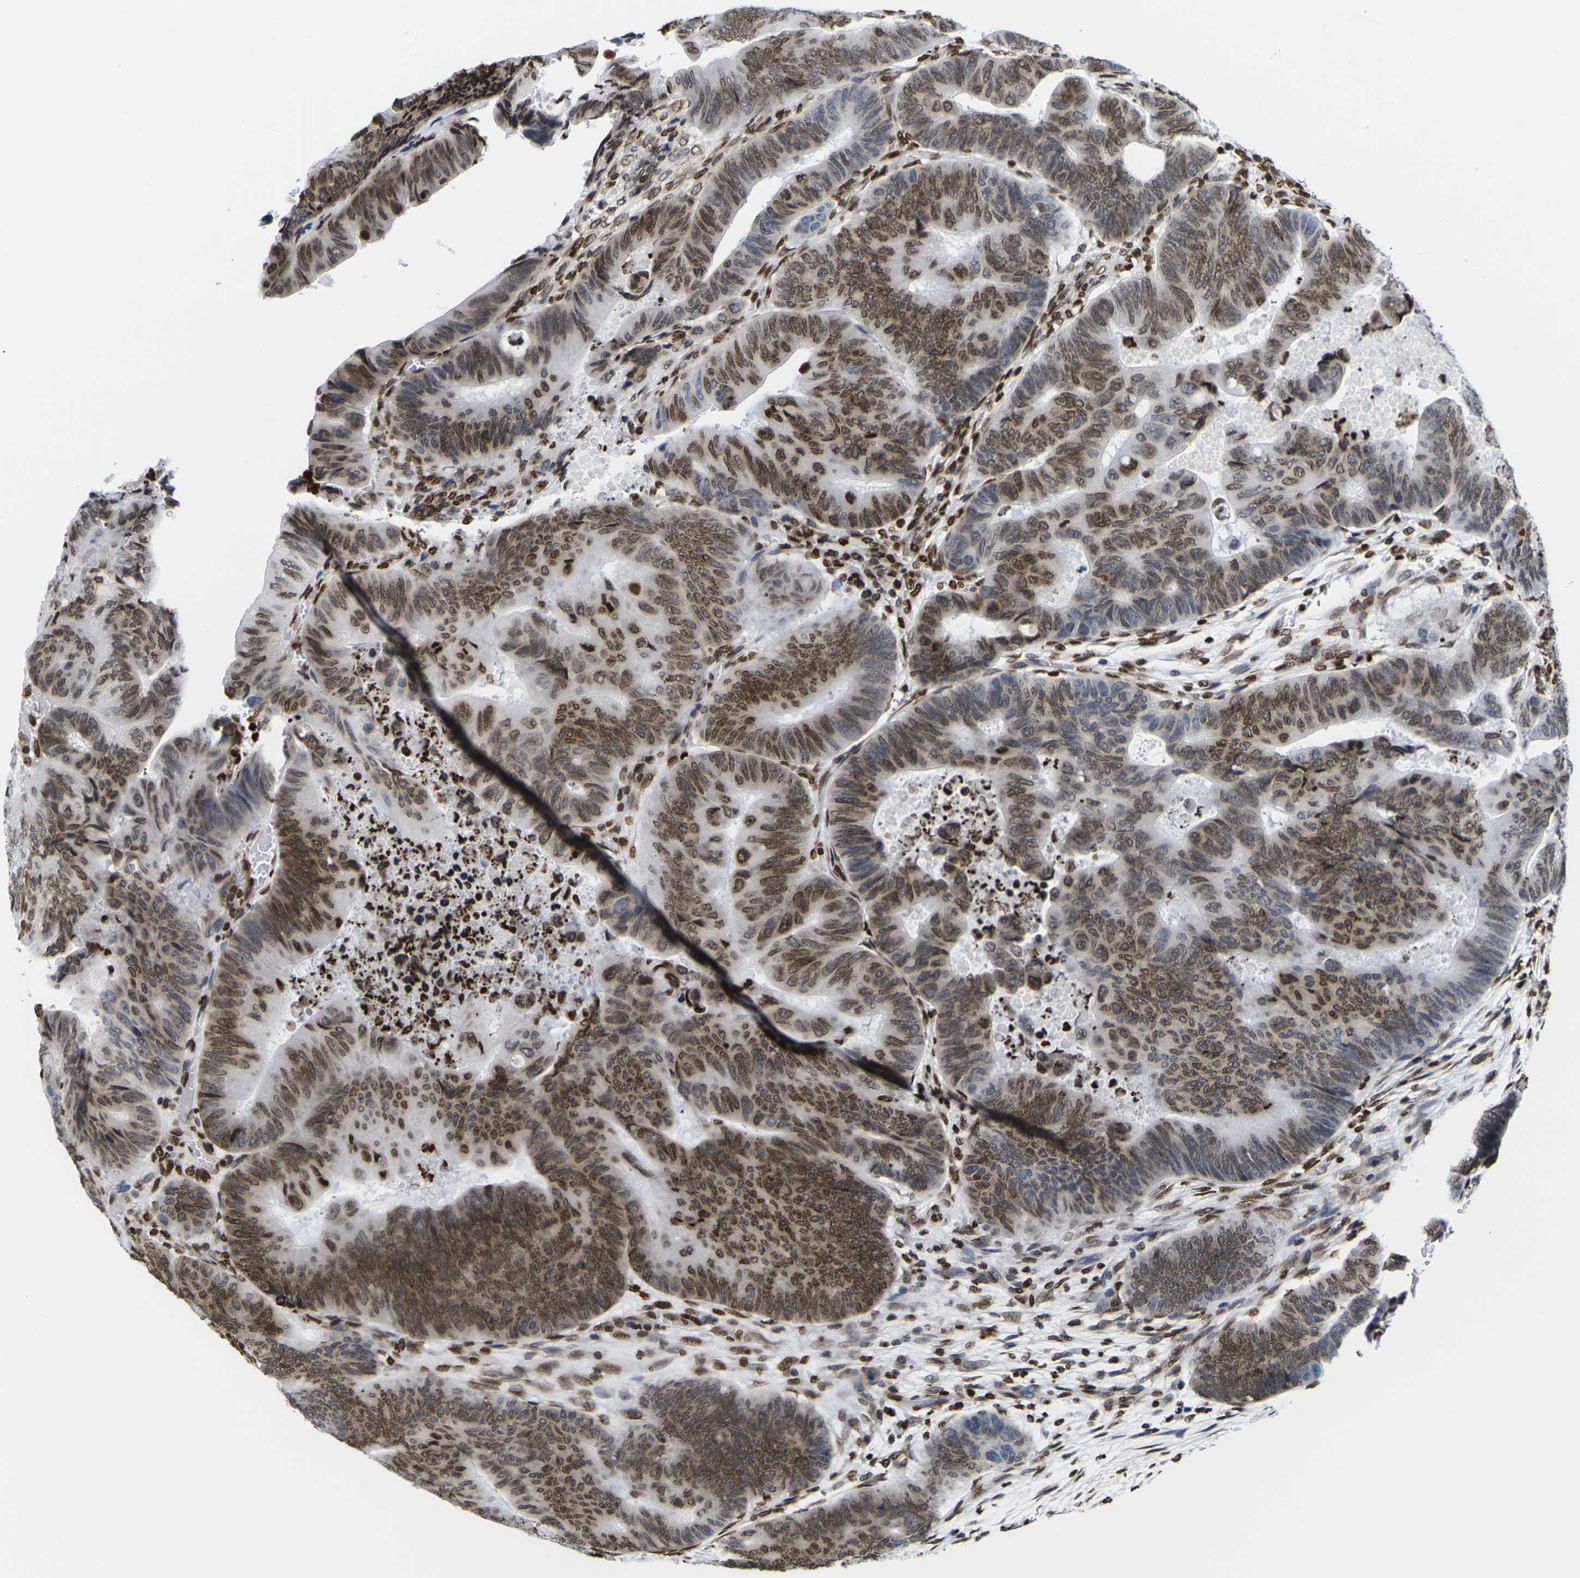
{"staining": {"intensity": "moderate", "quantity": ">75%", "location": "cytoplasmic/membranous,nuclear"}, "tissue": "colorectal cancer", "cell_type": "Tumor cells", "image_type": "cancer", "snomed": [{"axis": "morphology", "description": "Normal tissue, NOS"}, {"axis": "morphology", "description": "Adenocarcinoma, NOS"}, {"axis": "topography", "description": "Rectum"}, {"axis": "topography", "description": "Peripheral nerve tissue"}], "caption": "IHC photomicrograph of adenocarcinoma (colorectal) stained for a protein (brown), which reveals medium levels of moderate cytoplasmic/membranous and nuclear positivity in about >75% of tumor cells.", "gene": "H2AC21", "patient": {"sex": "male", "age": 92}}